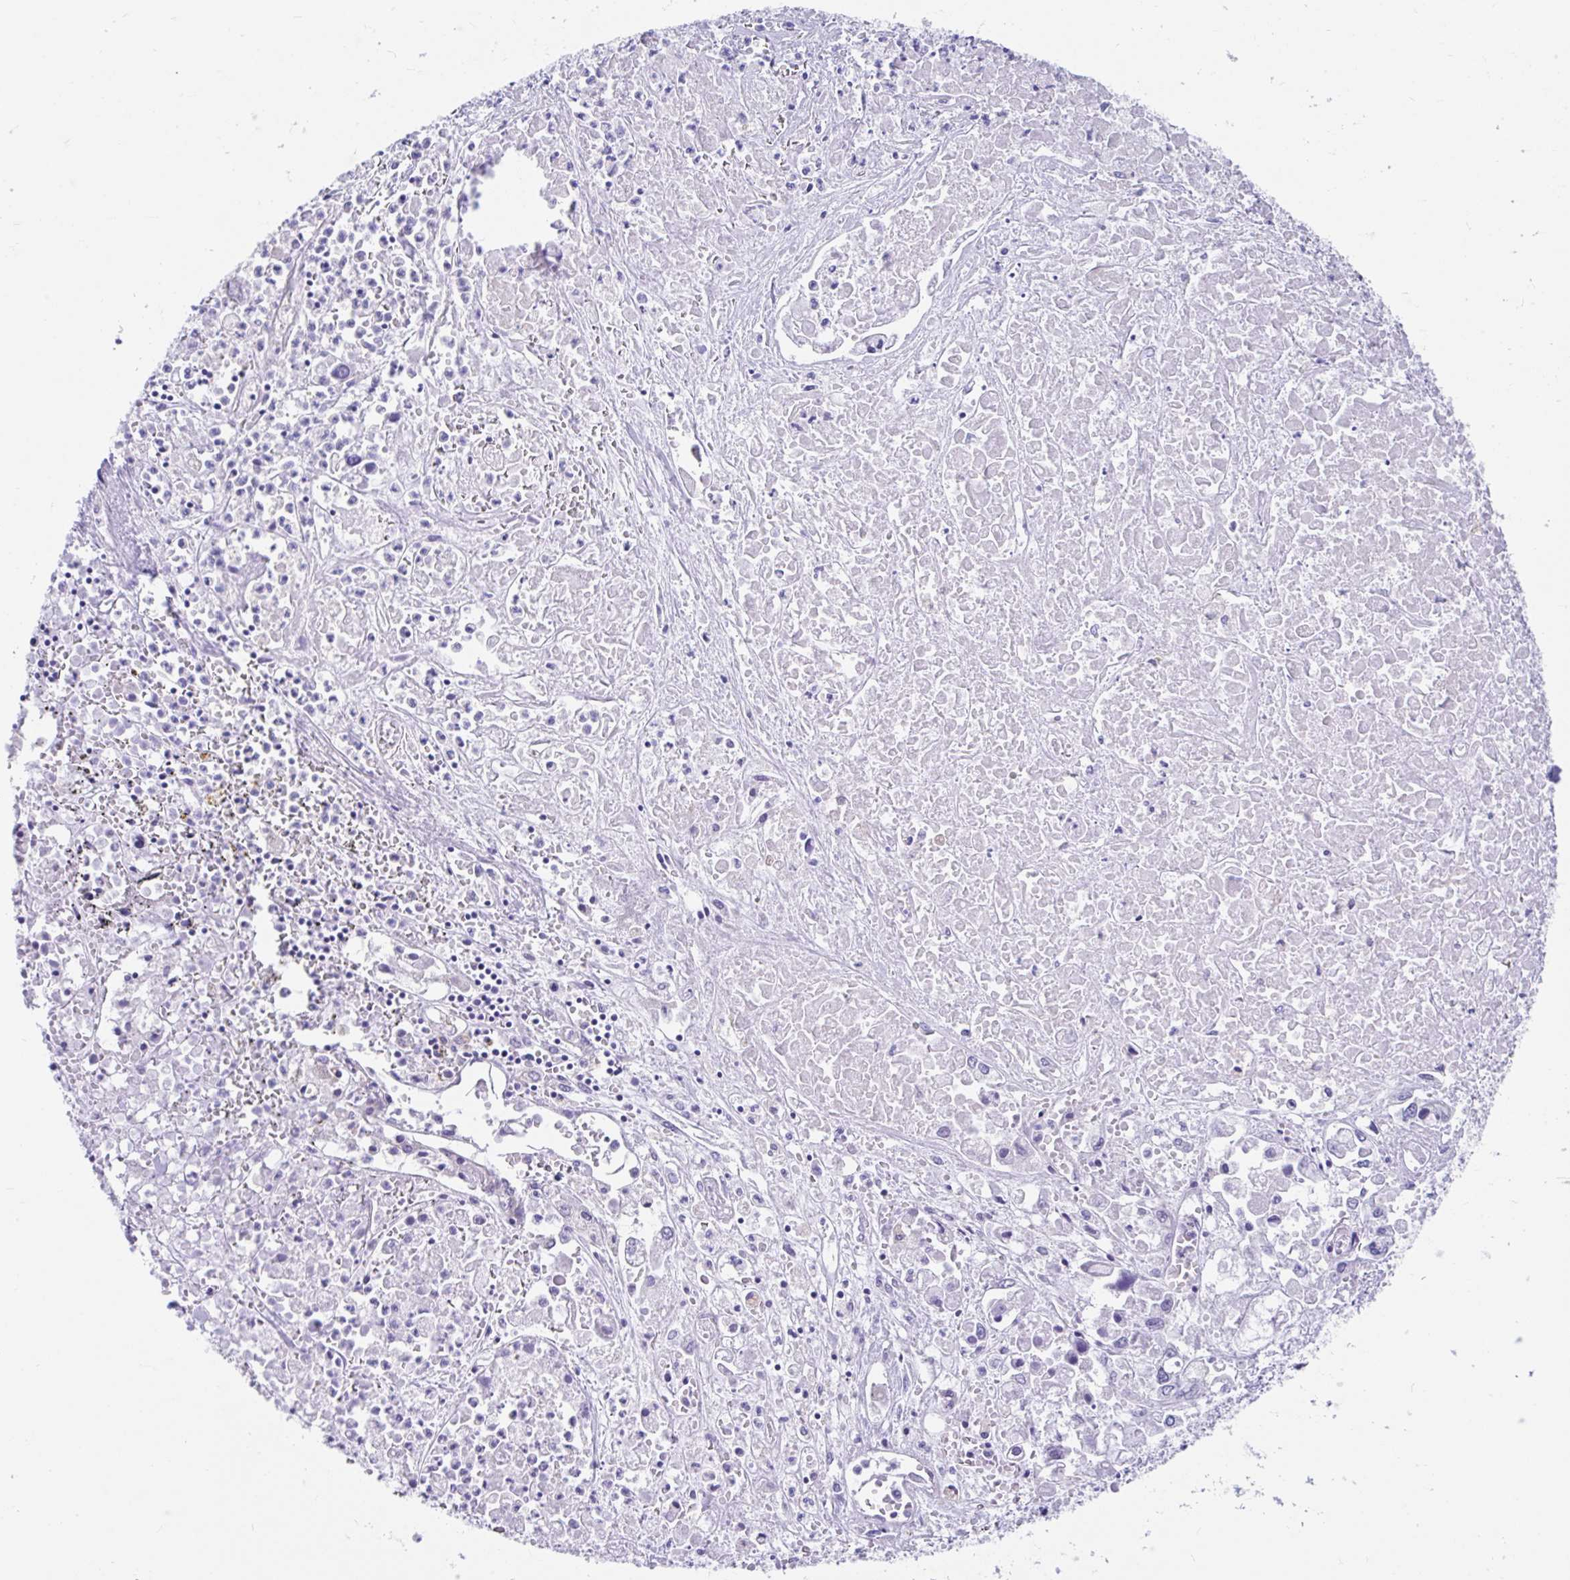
{"staining": {"intensity": "negative", "quantity": "none", "location": "none"}, "tissue": "pancreatic cancer", "cell_type": "Tumor cells", "image_type": "cancer", "snomed": [{"axis": "morphology", "description": "Adenocarcinoma, NOS"}, {"axis": "topography", "description": "Pancreas"}], "caption": "Tumor cells are negative for brown protein staining in pancreatic cancer.", "gene": "CCSAP", "patient": {"sex": "male", "age": 71}}